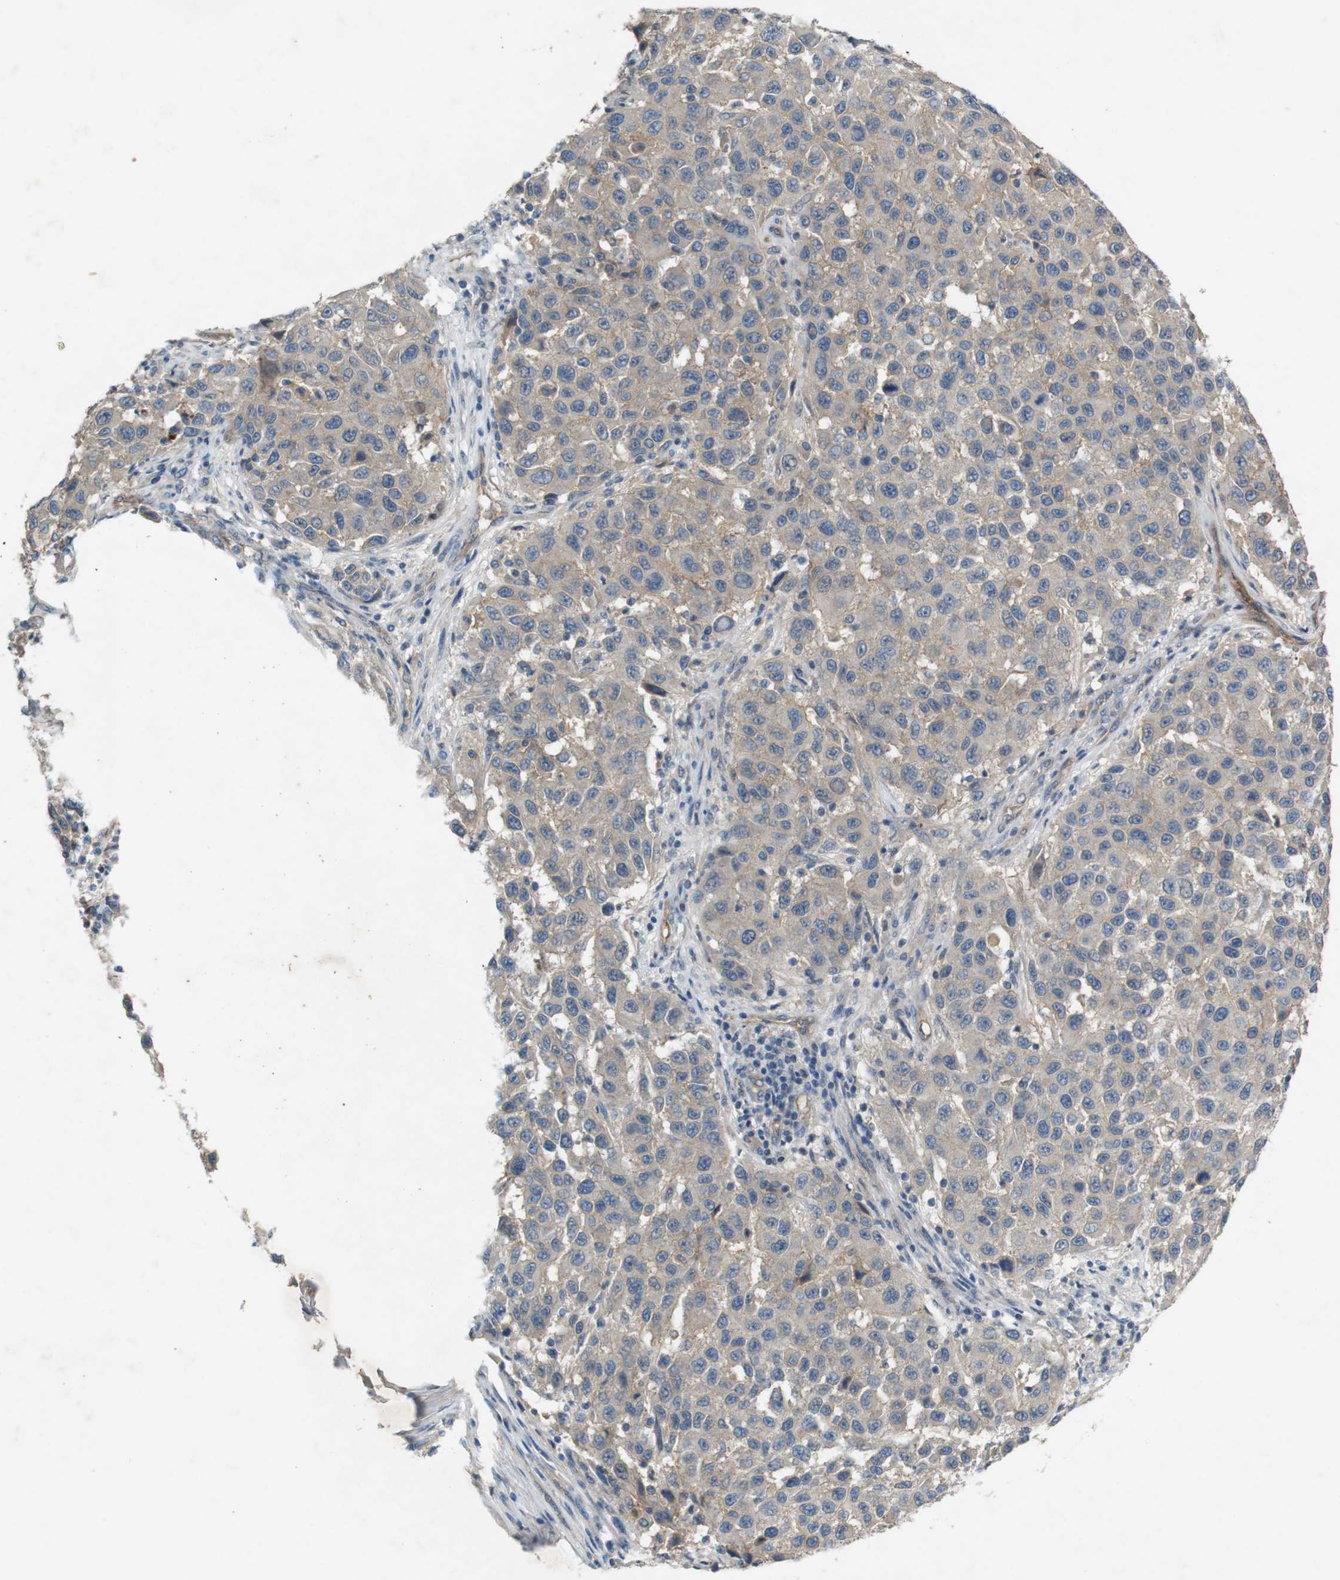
{"staining": {"intensity": "weak", "quantity": "<25%", "location": "cytoplasmic/membranous"}, "tissue": "melanoma", "cell_type": "Tumor cells", "image_type": "cancer", "snomed": [{"axis": "morphology", "description": "Malignant melanoma, Metastatic site"}, {"axis": "topography", "description": "Lymph node"}], "caption": "Immunohistochemical staining of malignant melanoma (metastatic site) exhibits no significant positivity in tumor cells.", "gene": "PVR", "patient": {"sex": "male", "age": 61}}